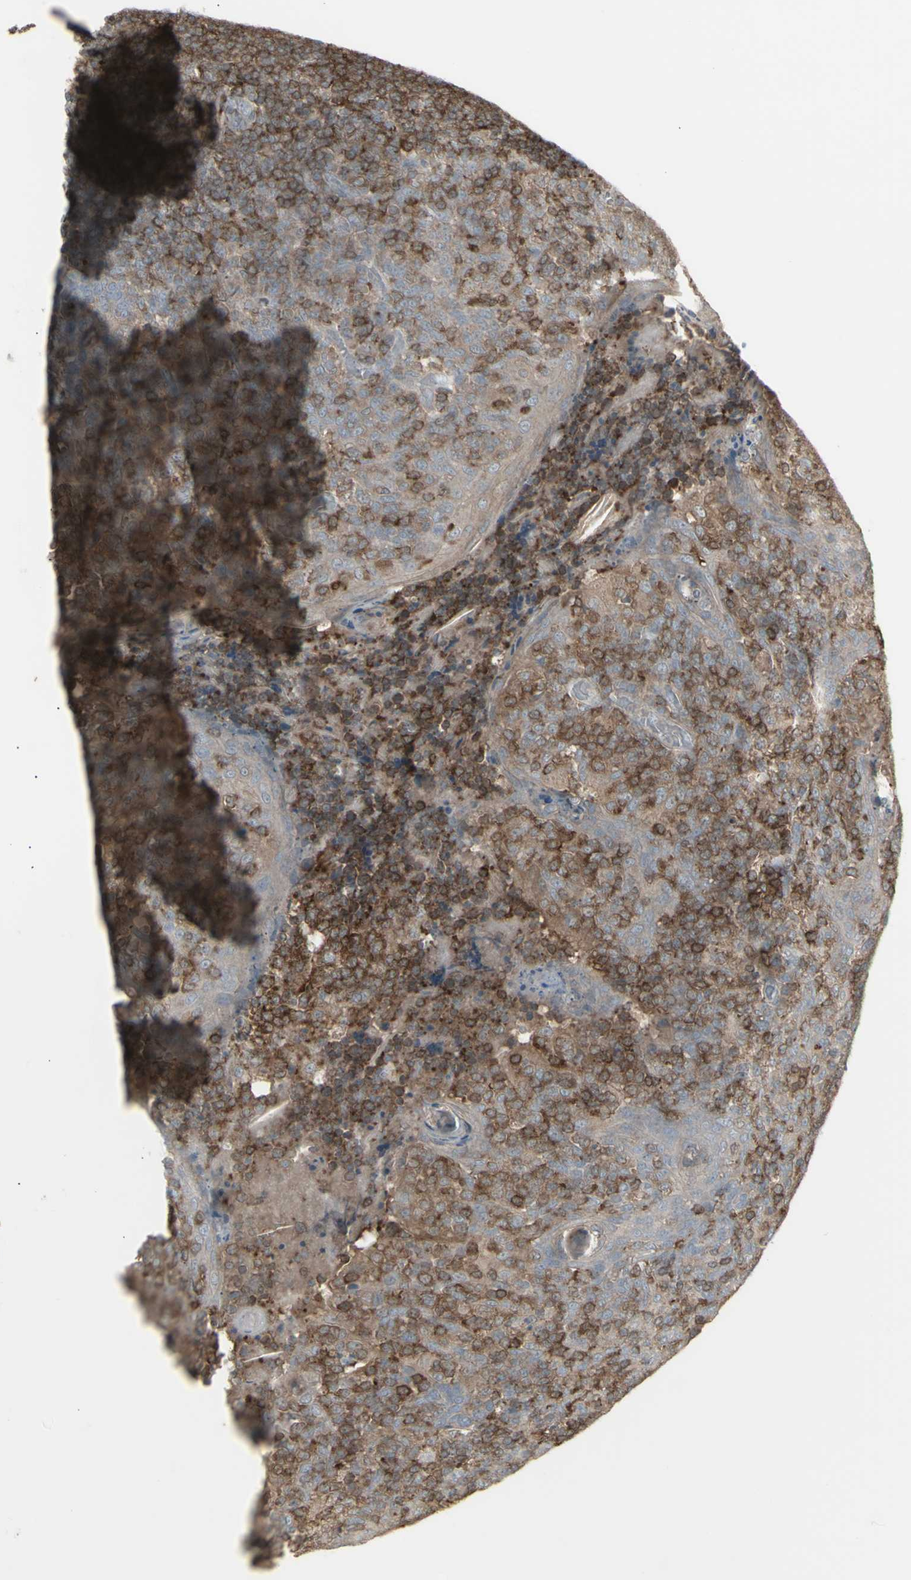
{"staining": {"intensity": "moderate", "quantity": ">75%", "location": "cytoplasmic/membranous"}, "tissue": "tonsil", "cell_type": "Germinal center cells", "image_type": "normal", "snomed": [{"axis": "morphology", "description": "Normal tissue, NOS"}, {"axis": "topography", "description": "Tonsil"}], "caption": "Protein staining shows moderate cytoplasmic/membranous positivity in about >75% of germinal center cells in benign tonsil. (IHC, brightfield microscopy, high magnification).", "gene": "CSK", "patient": {"sex": "female", "age": 19}}